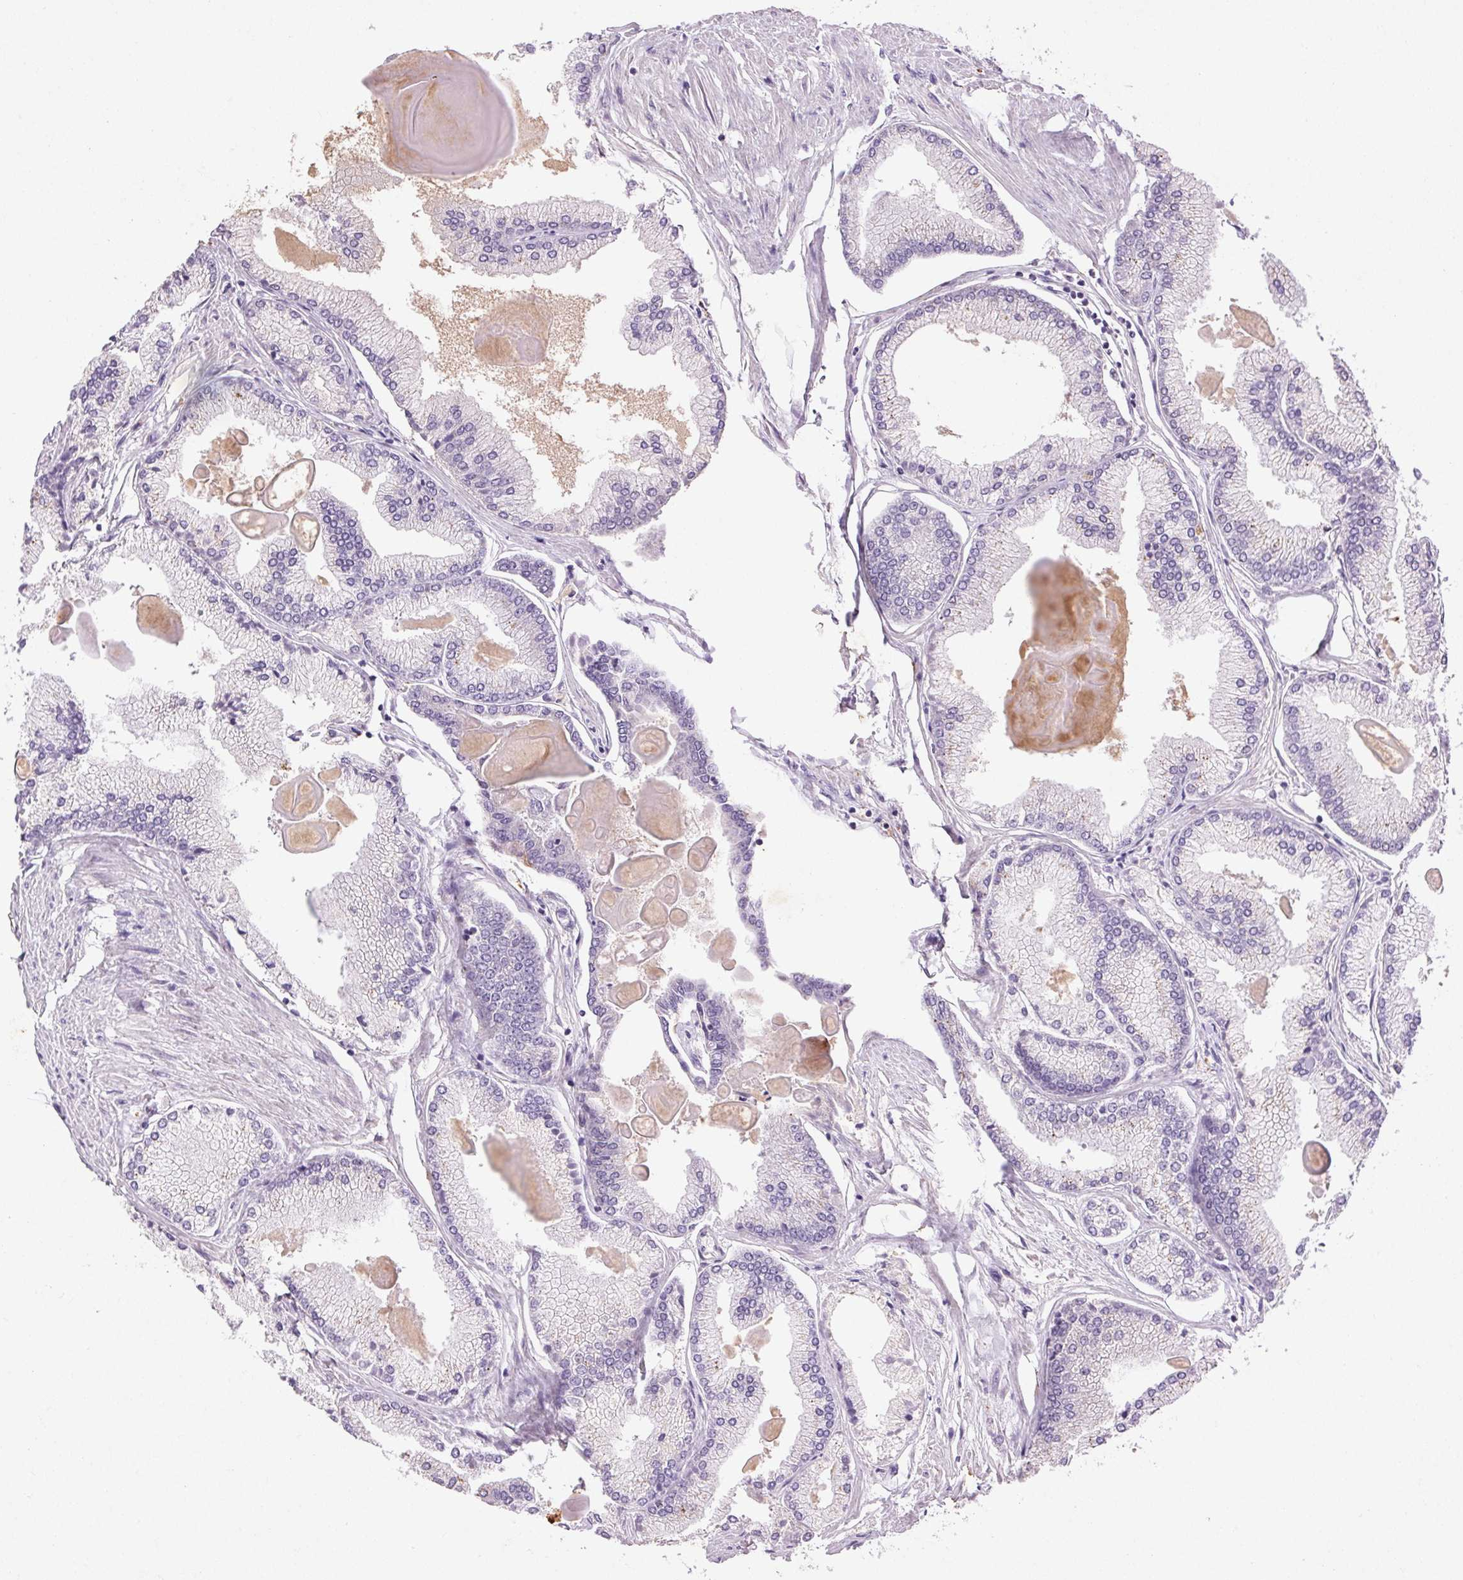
{"staining": {"intensity": "negative", "quantity": "none", "location": "none"}, "tissue": "prostate cancer", "cell_type": "Tumor cells", "image_type": "cancer", "snomed": [{"axis": "morphology", "description": "Adenocarcinoma, High grade"}, {"axis": "topography", "description": "Prostate"}], "caption": "Tumor cells show no significant expression in prostate cancer.", "gene": "FNDC7", "patient": {"sex": "male", "age": 68}}